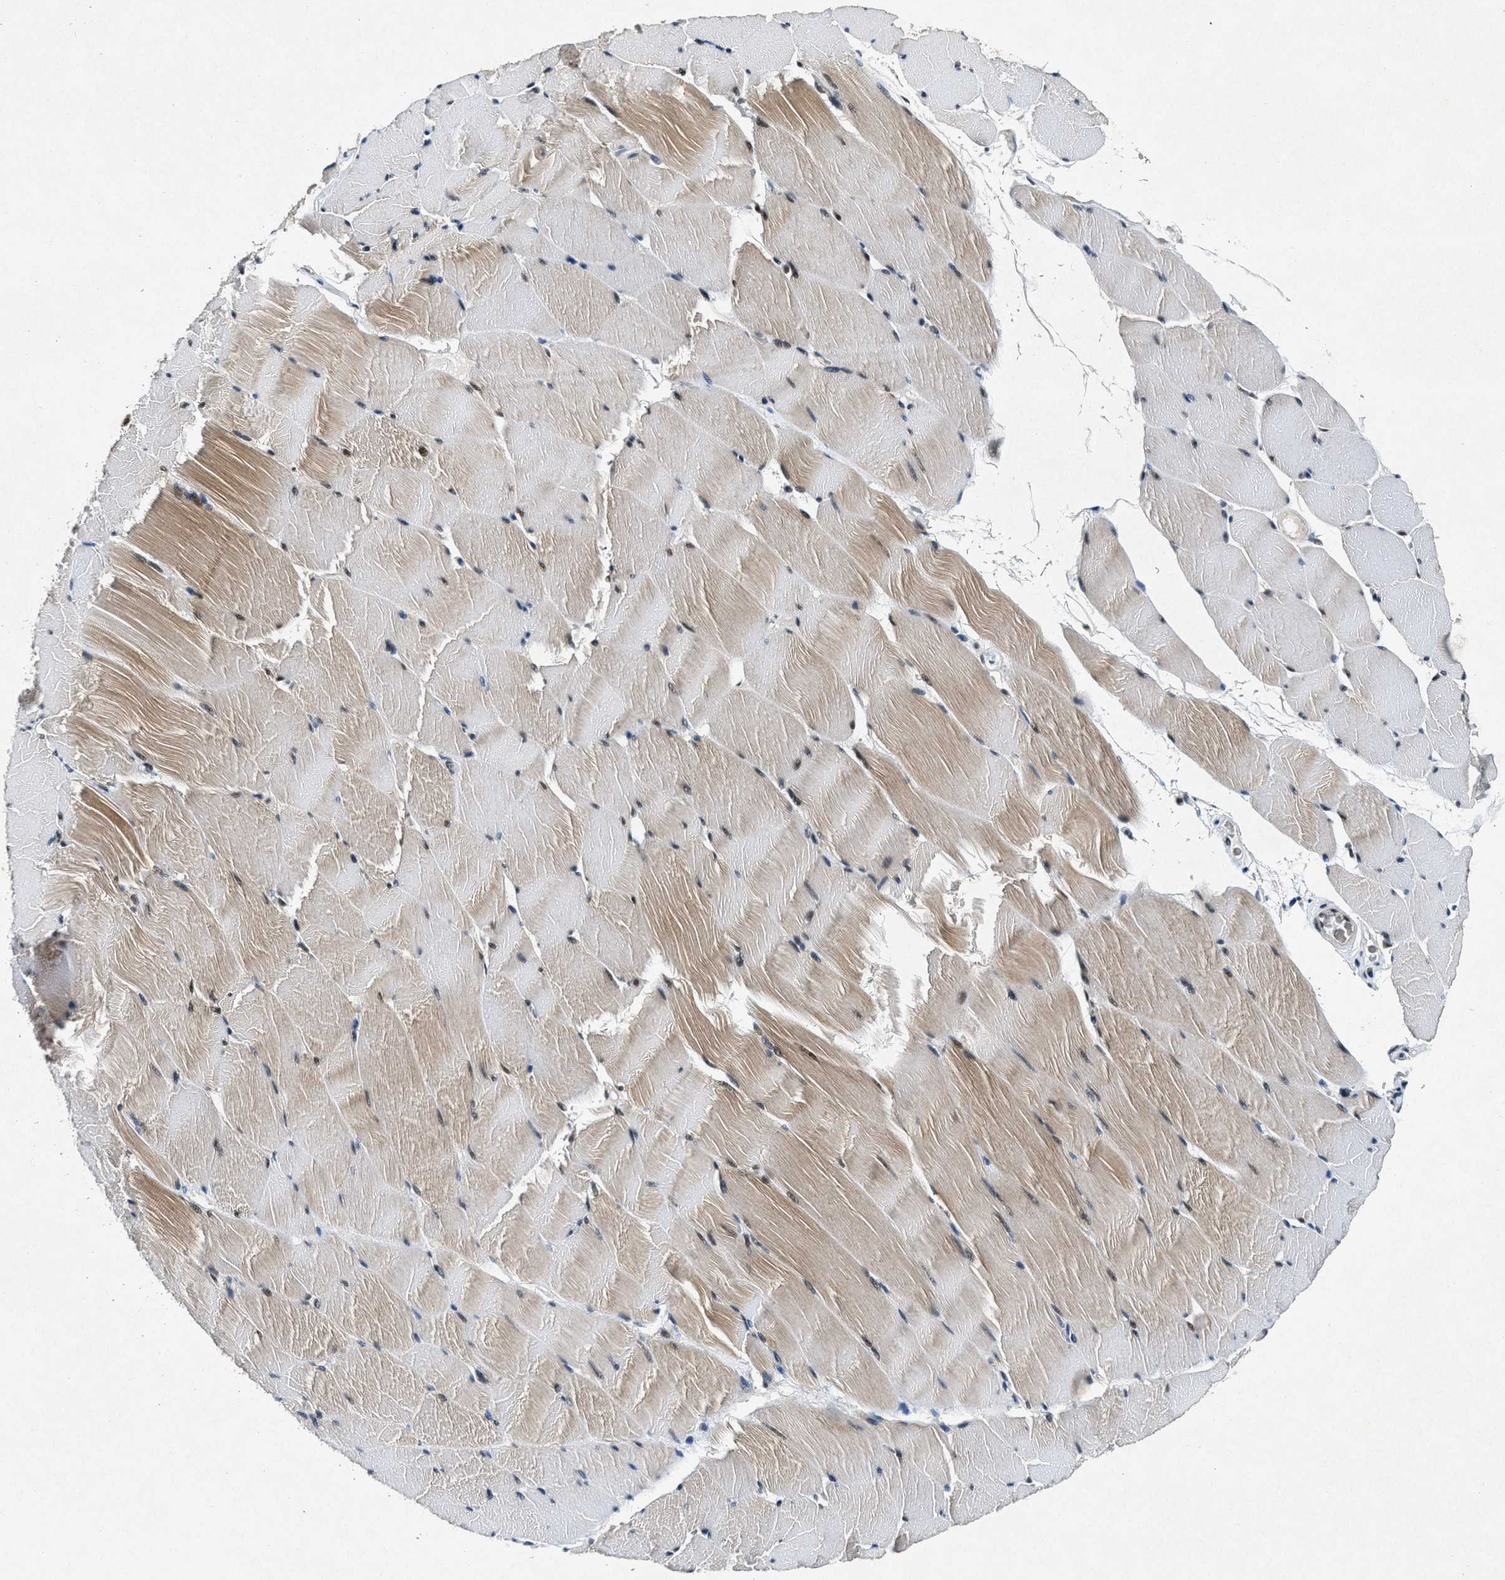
{"staining": {"intensity": "weak", "quantity": "25%-75%", "location": "cytoplasmic/membranous,nuclear"}, "tissue": "skeletal muscle", "cell_type": "Myocytes", "image_type": "normal", "snomed": [{"axis": "morphology", "description": "Normal tissue, NOS"}, {"axis": "topography", "description": "Skeletal muscle"}], "caption": "Protein analysis of normal skeletal muscle exhibits weak cytoplasmic/membranous,nuclear positivity in approximately 25%-75% of myocytes.", "gene": "NCOA1", "patient": {"sex": "male", "age": 62}}